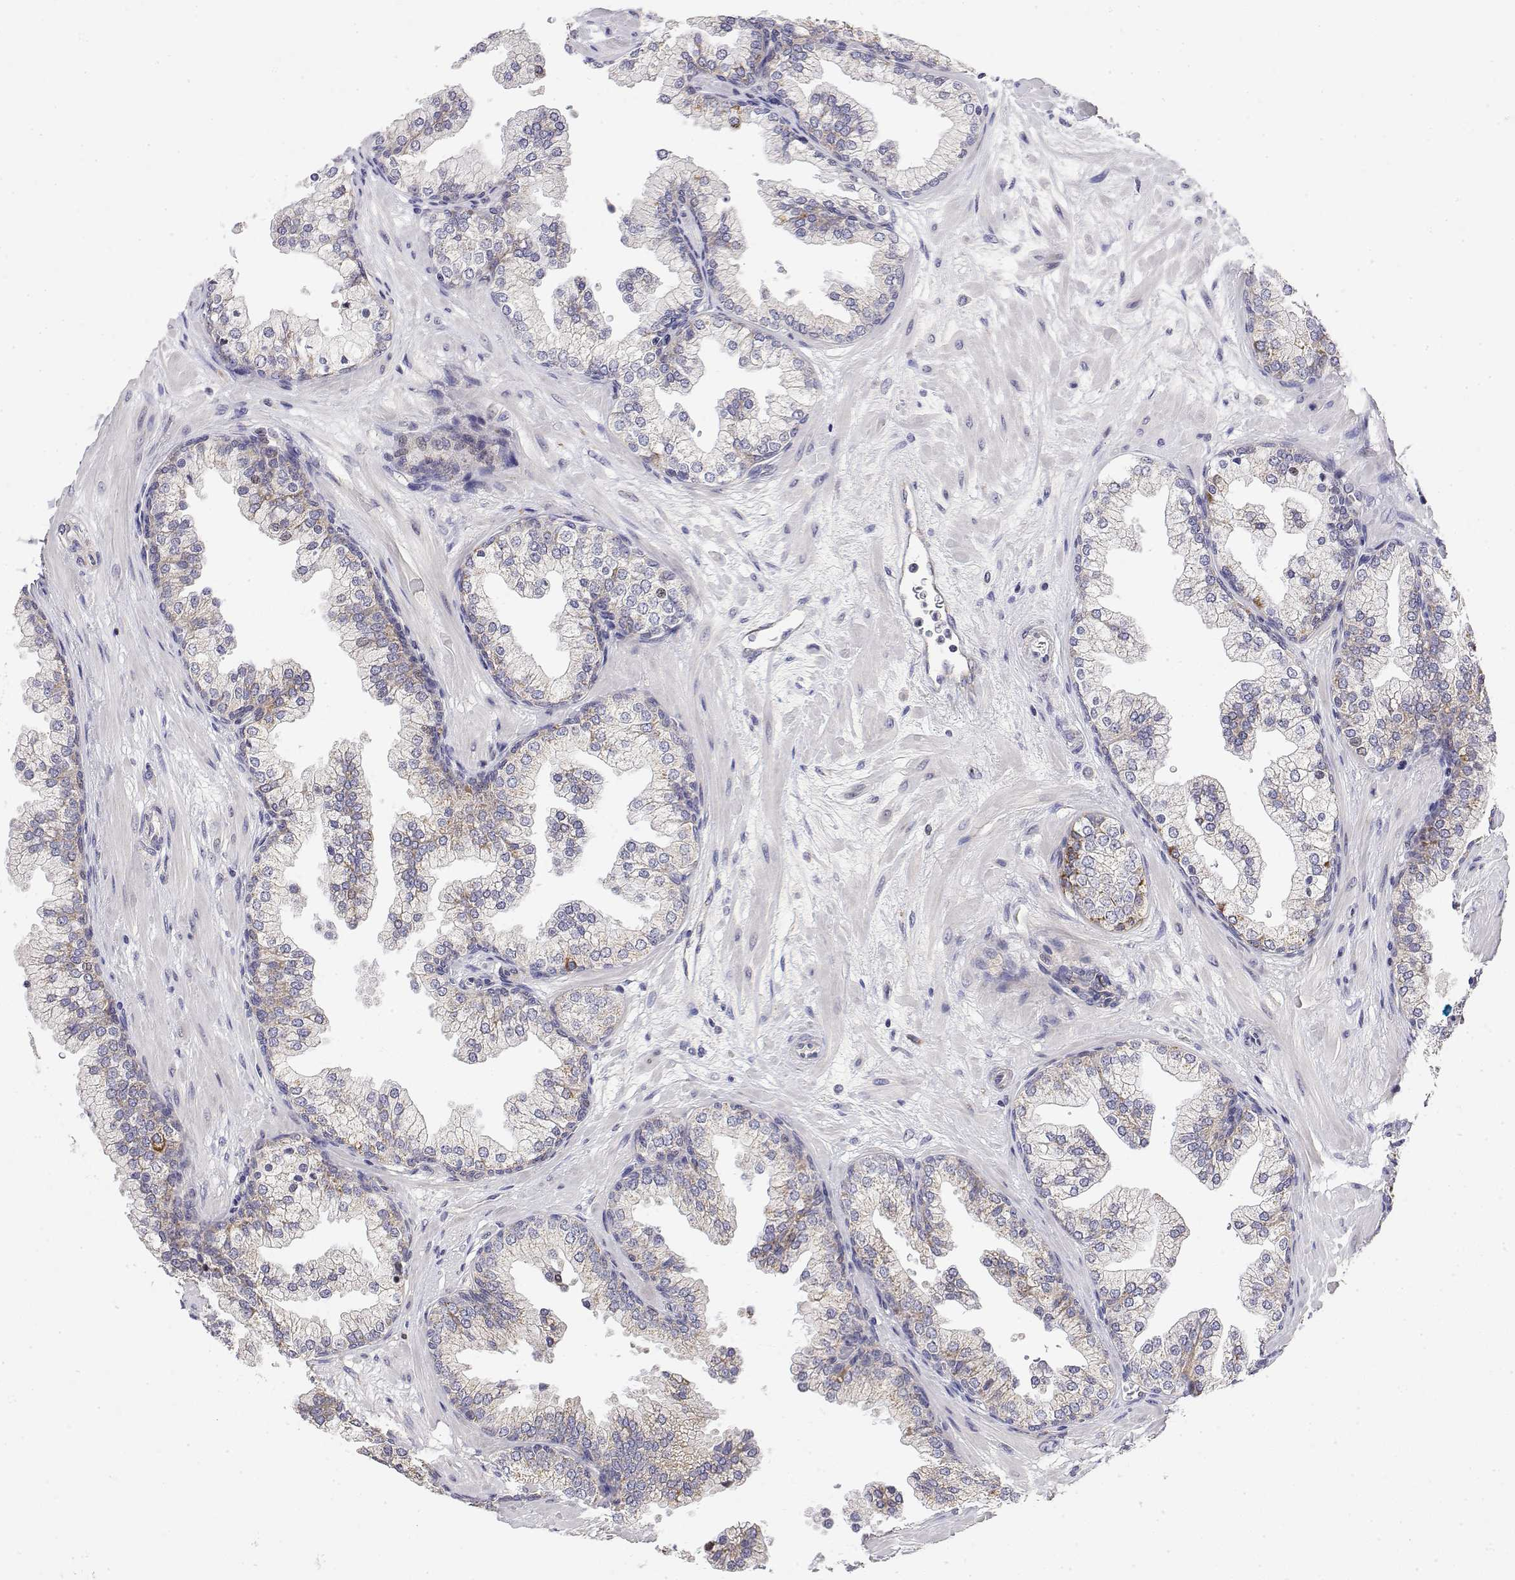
{"staining": {"intensity": "moderate", "quantity": "25%-75%", "location": "cytoplasmic/membranous"}, "tissue": "prostate", "cell_type": "Glandular cells", "image_type": "normal", "snomed": [{"axis": "morphology", "description": "Normal tissue, NOS"}, {"axis": "topography", "description": "Prostate"}, {"axis": "topography", "description": "Peripheral nerve tissue"}], "caption": "Normal prostate was stained to show a protein in brown. There is medium levels of moderate cytoplasmic/membranous expression in approximately 25%-75% of glandular cells.", "gene": "GADD45GIP1", "patient": {"sex": "male", "age": 61}}